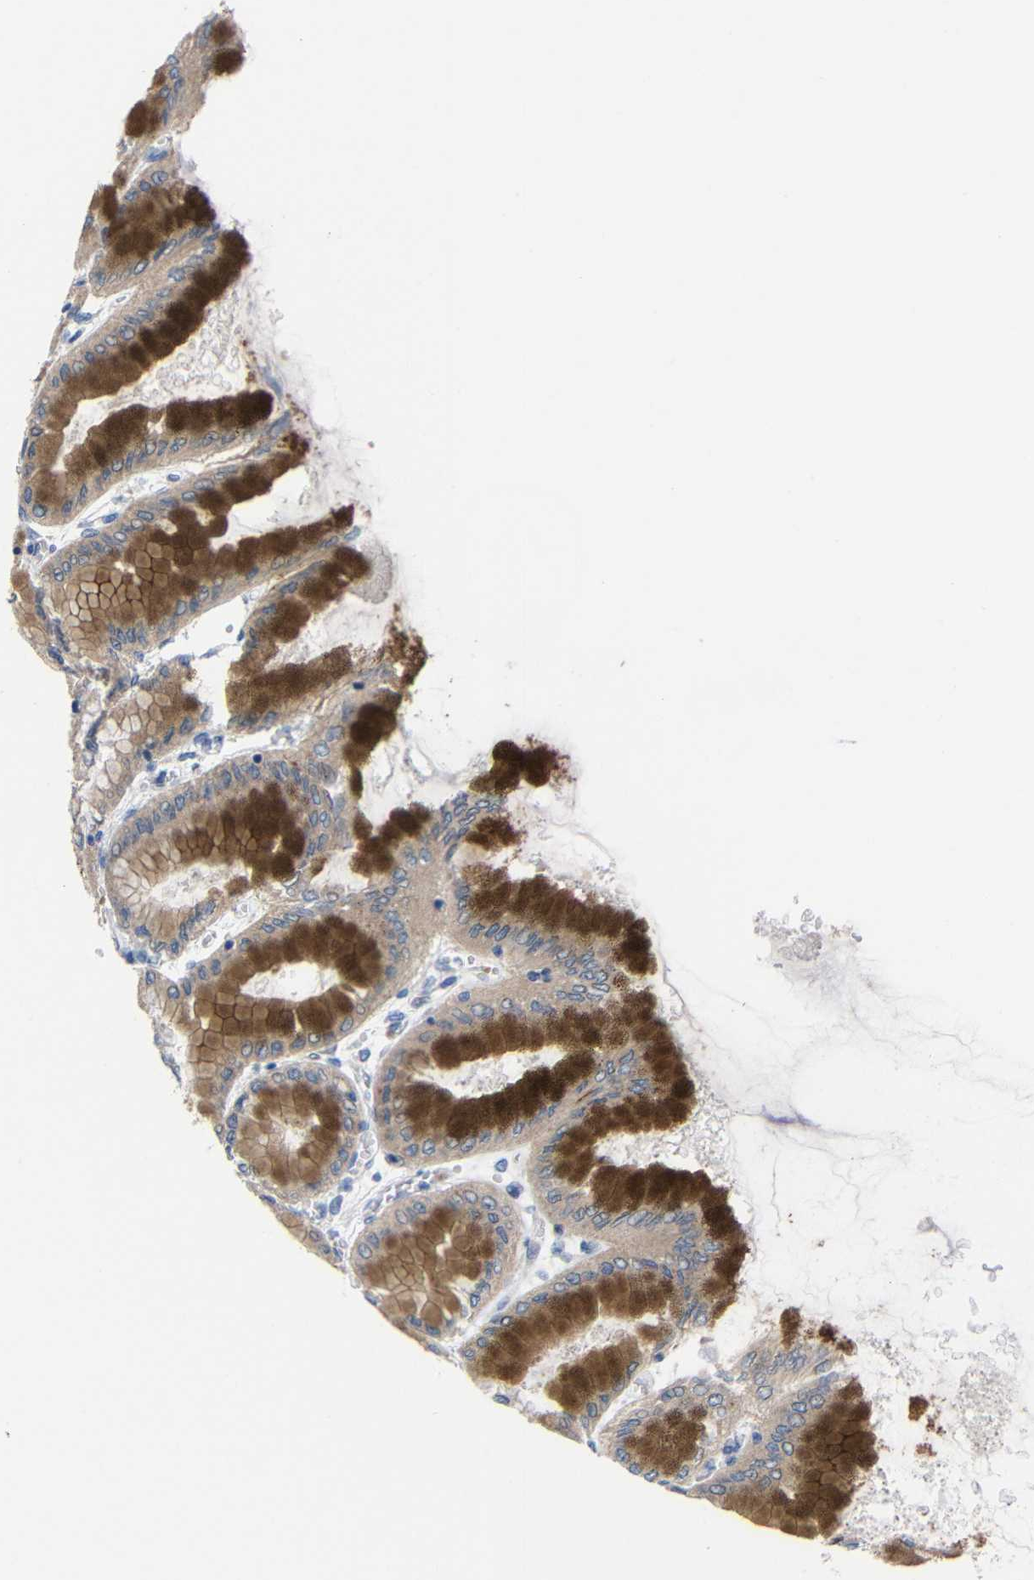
{"staining": {"intensity": "strong", "quantity": ">75%", "location": "cytoplasmic/membranous"}, "tissue": "stomach", "cell_type": "Glandular cells", "image_type": "normal", "snomed": [{"axis": "morphology", "description": "Normal tissue, NOS"}, {"axis": "topography", "description": "Stomach, upper"}], "caption": "The photomicrograph demonstrates staining of benign stomach, revealing strong cytoplasmic/membranous protein staining (brown color) within glandular cells. The staining was performed using DAB (3,3'-diaminobenzidine), with brown indicating positive protein expression. Nuclei are stained blue with hematoxylin.", "gene": "CMTM1", "patient": {"sex": "female", "age": 56}}